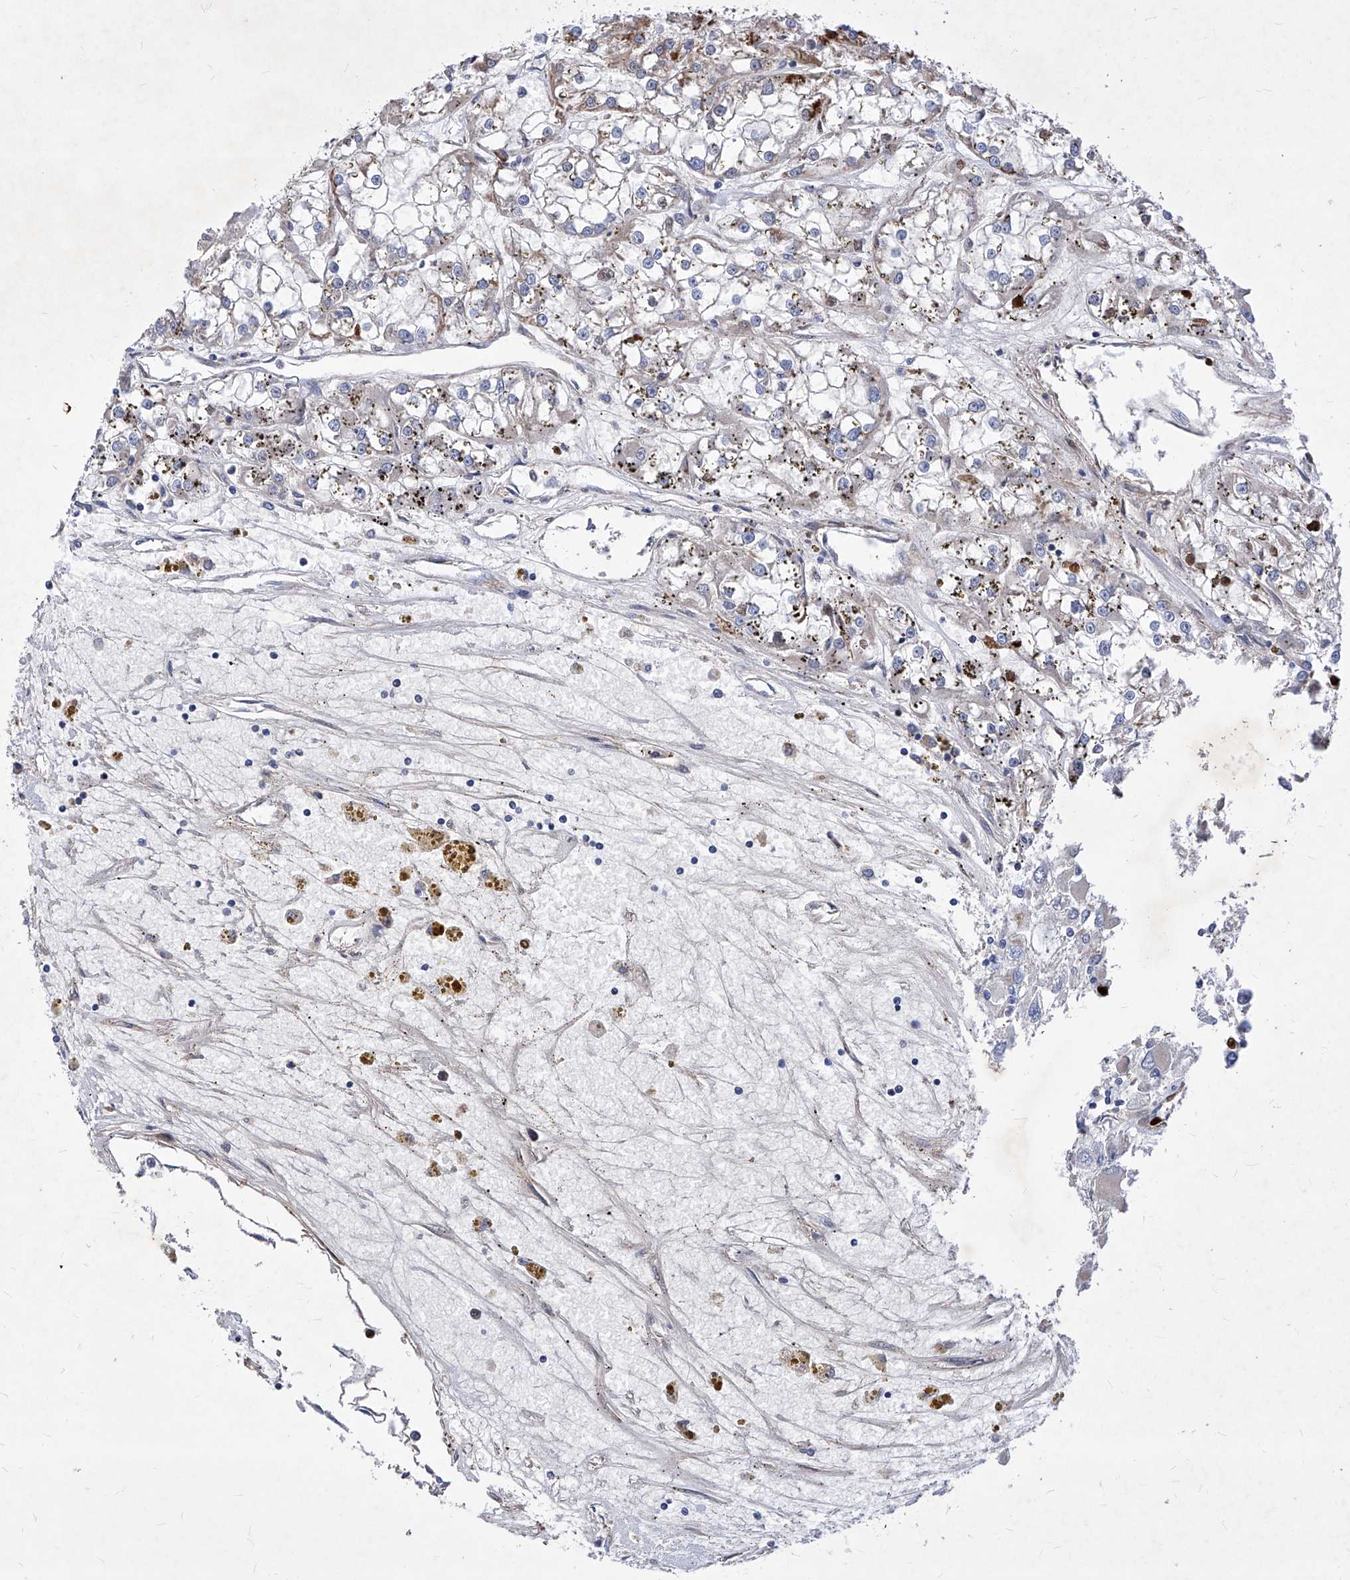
{"staining": {"intensity": "moderate", "quantity": "25%-75%", "location": "cytoplasmic/membranous"}, "tissue": "renal cancer", "cell_type": "Tumor cells", "image_type": "cancer", "snomed": [{"axis": "morphology", "description": "Adenocarcinoma, NOS"}, {"axis": "topography", "description": "Kidney"}], "caption": "Protein expression analysis of adenocarcinoma (renal) shows moderate cytoplasmic/membranous staining in about 25%-75% of tumor cells.", "gene": "HRNR", "patient": {"sex": "female", "age": 52}}